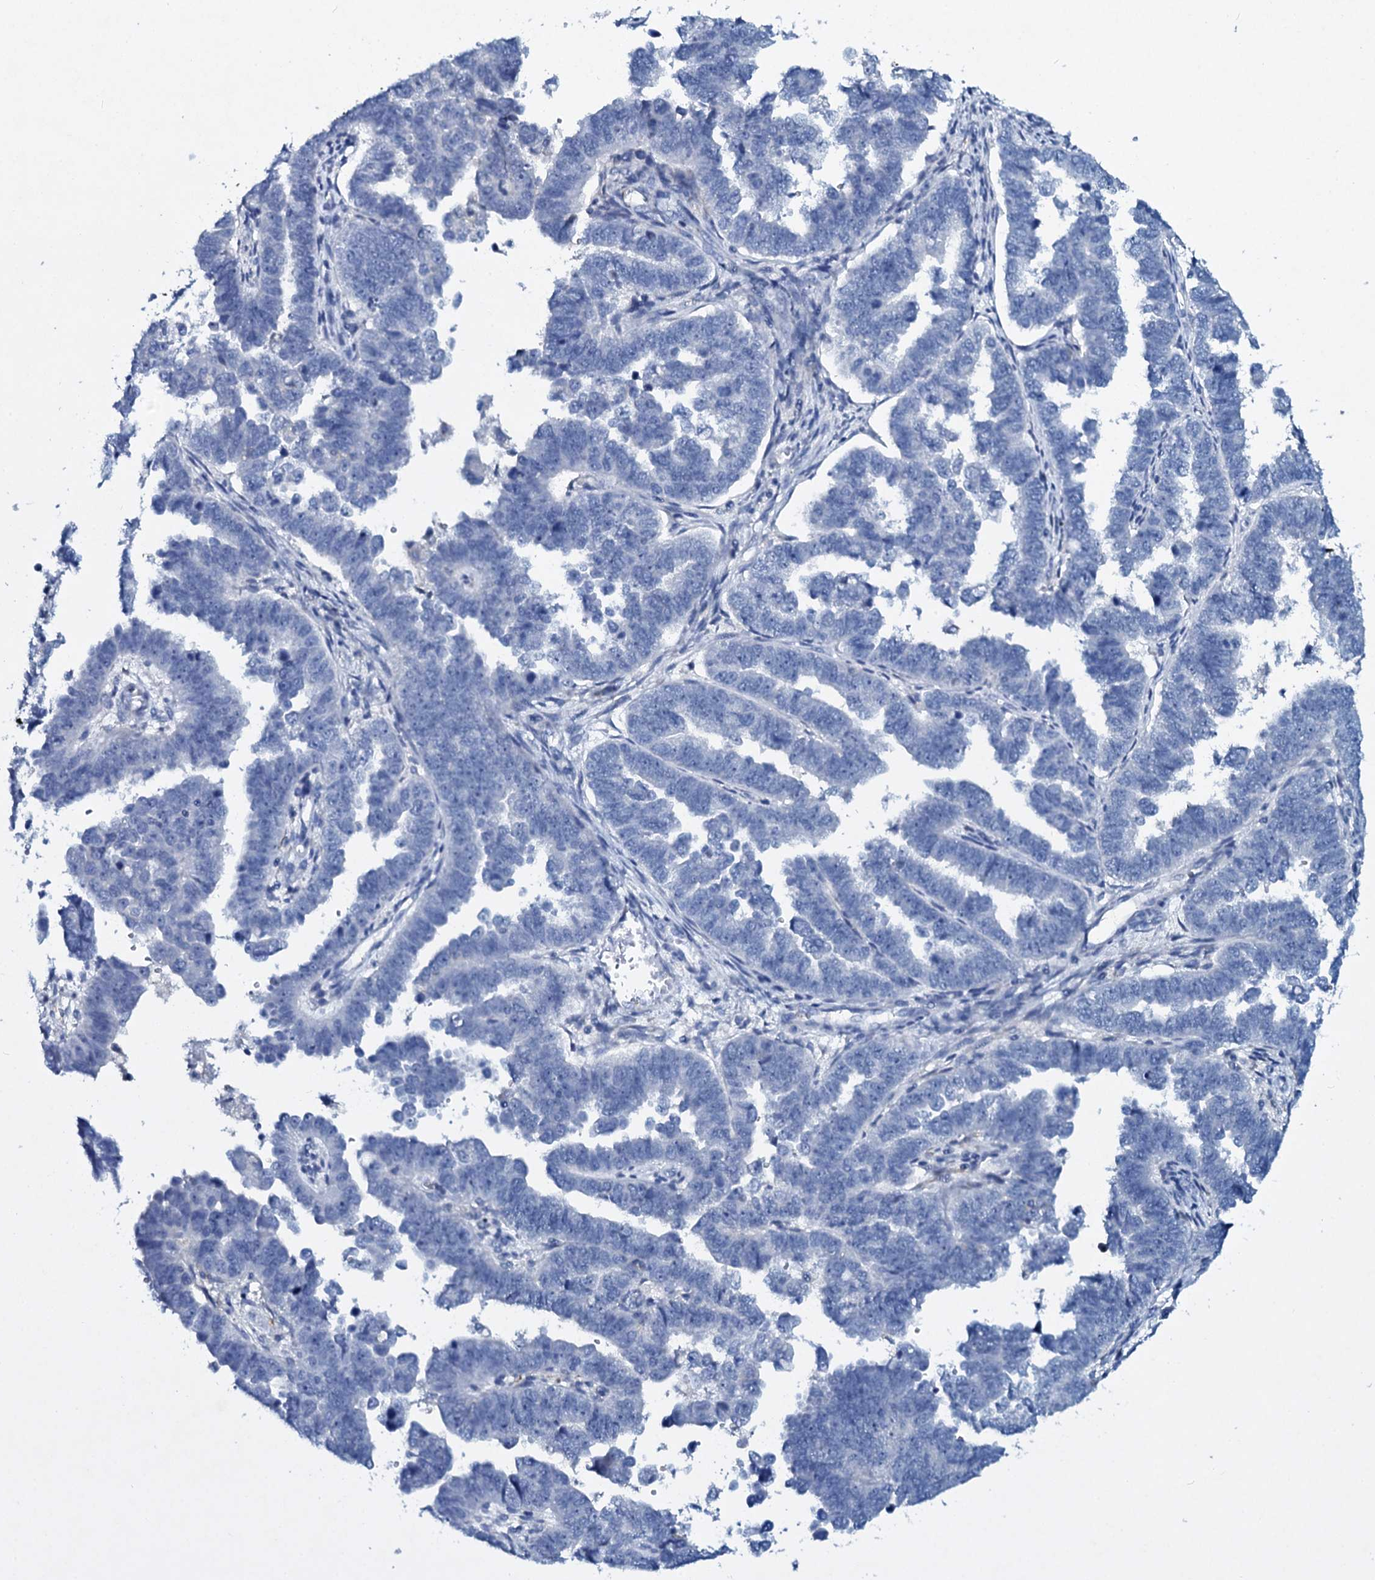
{"staining": {"intensity": "negative", "quantity": "none", "location": "none"}, "tissue": "endometrial cancer", "cell_type": "Tumor cells", "image_type": "cancer", "snomed": [{"axis": "morphology", "description": "Adenocarcinoma, NOS"}, {"axis": "topography", "description": "Endometrium"}], "caption": "Endometrial cancer (adenocarcinoma) was stained to show a protein in brown. There is no significant expression in tumor cells.", "gene": "TPGS2", "patient": {"sex": "female", "age": 75}}